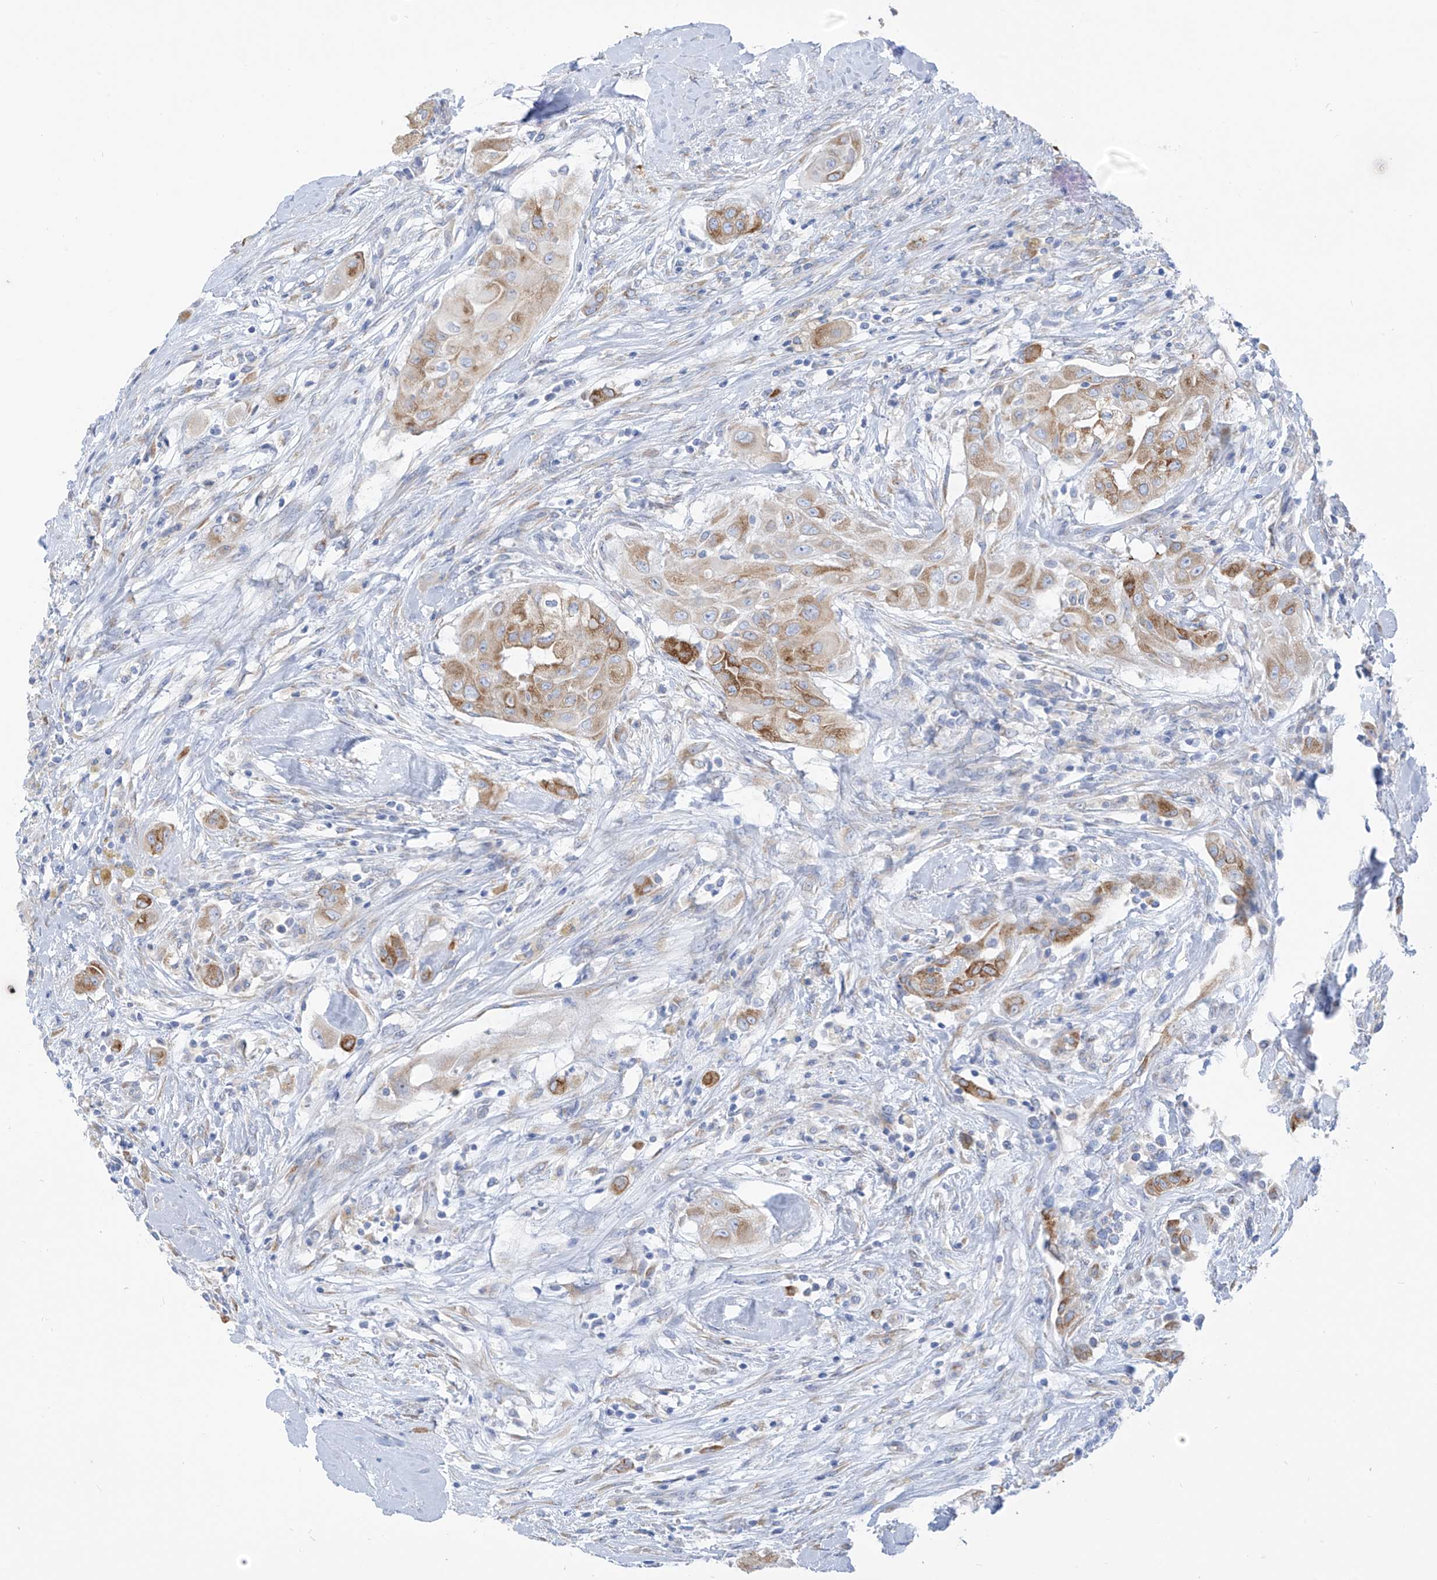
{"staining": {"intensity": "moderate", "quantity": "25%-75%", "location": "cytoplasmic/membranous"}, "tissue": "thyroid cancer", "cell_type": "Tumor cells", "image_type": "cancer", "snomed": [{"axis": "morphology", "description": "Papillary adenocarcinoma, NOS"}, {"axis": "topography", "description": "Thyroid gland"}], "caption": "Immunohistochemical staining of human thyroid cancer displays medium levels of moderate cytoplasmic/membranous staining in approximately 25%-75% of tumor cells. (DAB = brown stain, brightfield microscopy at high magnification).", "gene": "RCN2", "patient": {"sex": "female", "age": 59}}